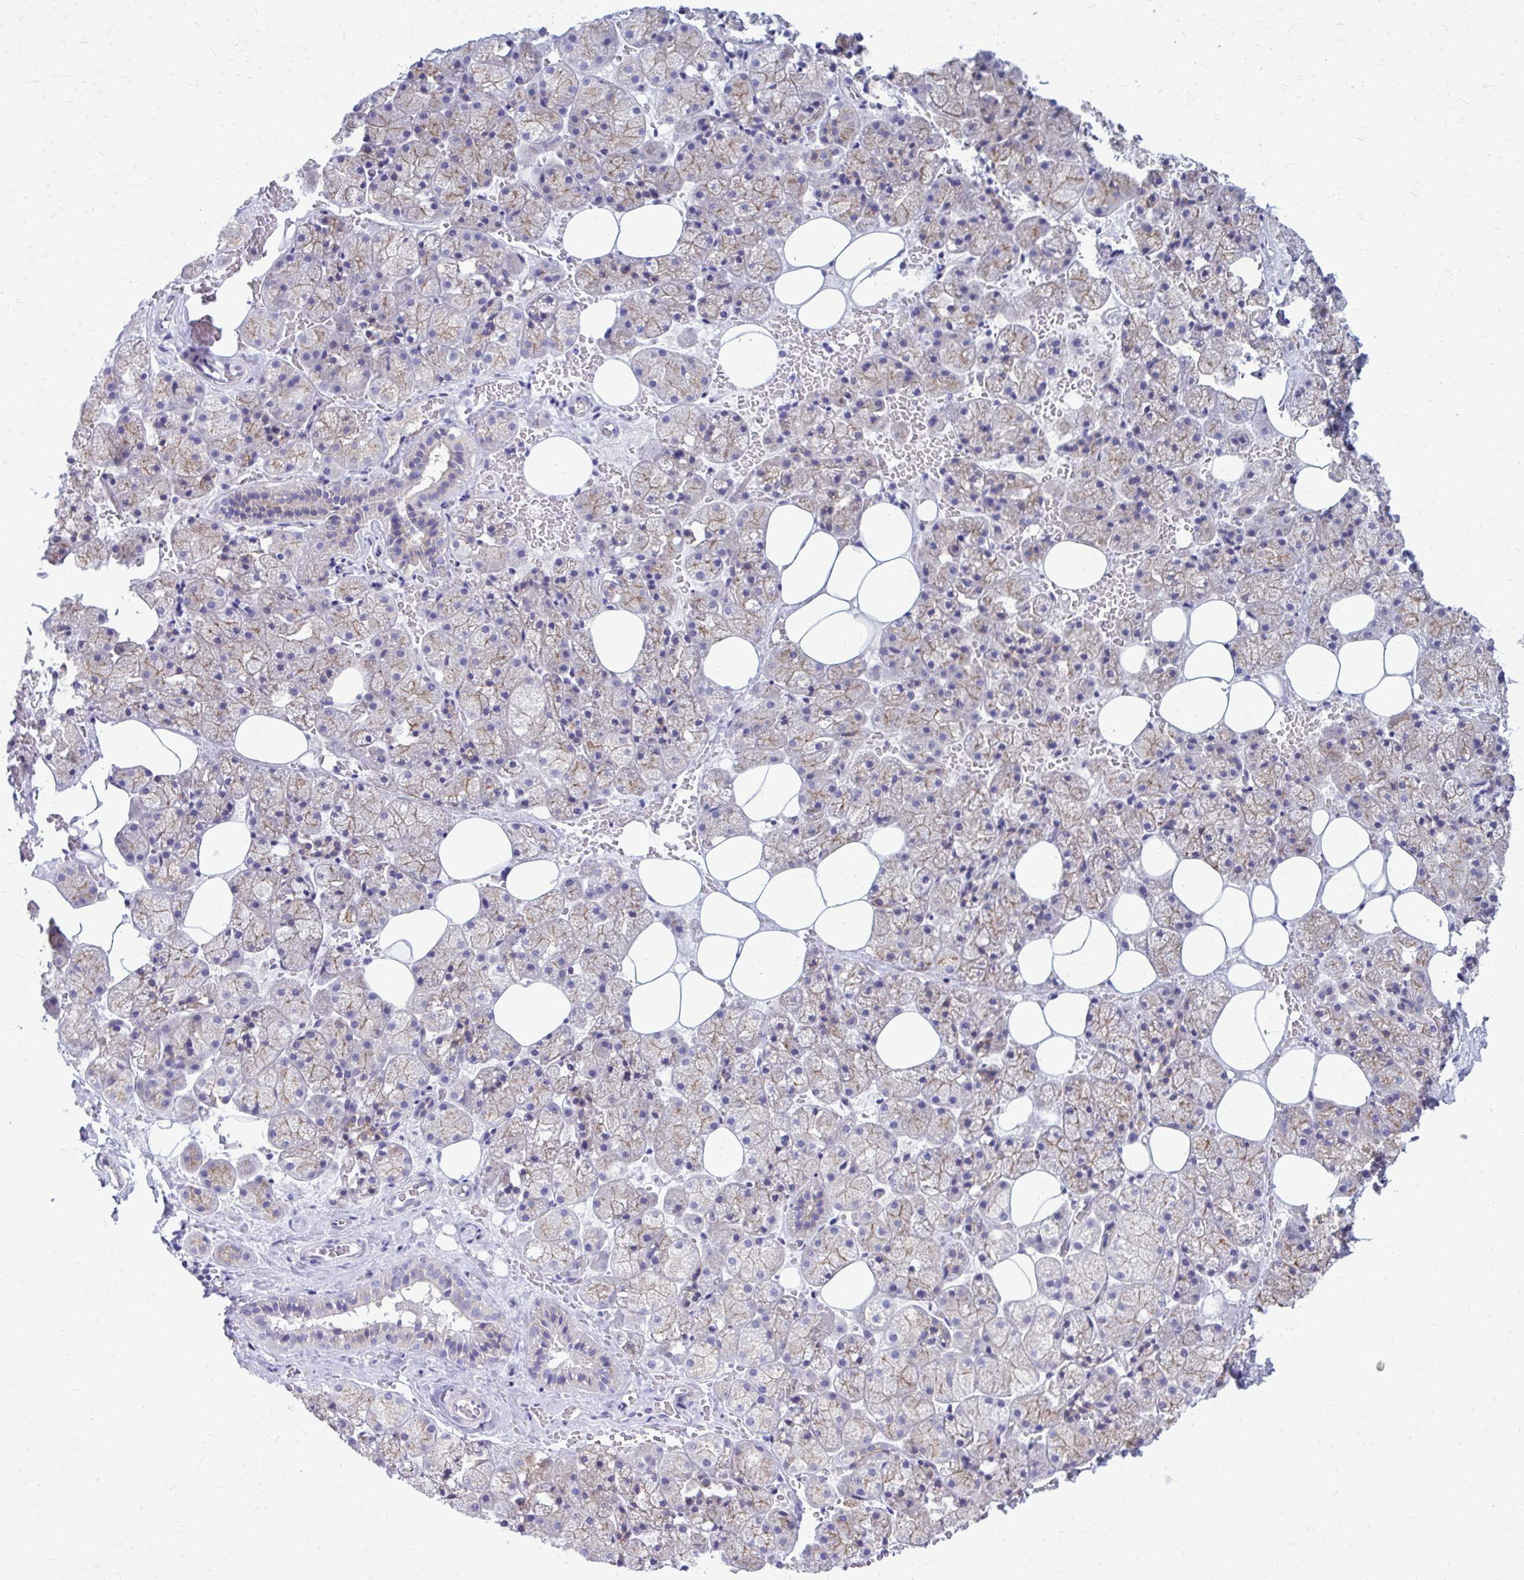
{"staining": {"intensity": "moderate", "quantity": "<25%", "location": "cytoplasmic/membranous"}, "tissue": "salivary gland", "cell_type": "Glandular cells", "image_type": "normal", "snomed": [{"axis": "morphology", "description": "Normal tissue, NOS"}, {"axis": "topography", "description": "Salivary gland"}, {"axis": "topography", "description": "Peripheral nerve tissue"}], "caption": "This histopathology image displays immunohistochemistry (IHC) staining of unremarkable human salivary gland, with low moderate cytoplasmic/membranous staining in approximately <25% of glandular cells.", "gene": "CLTA", "patient": {"sex": "male", "age": 38}}